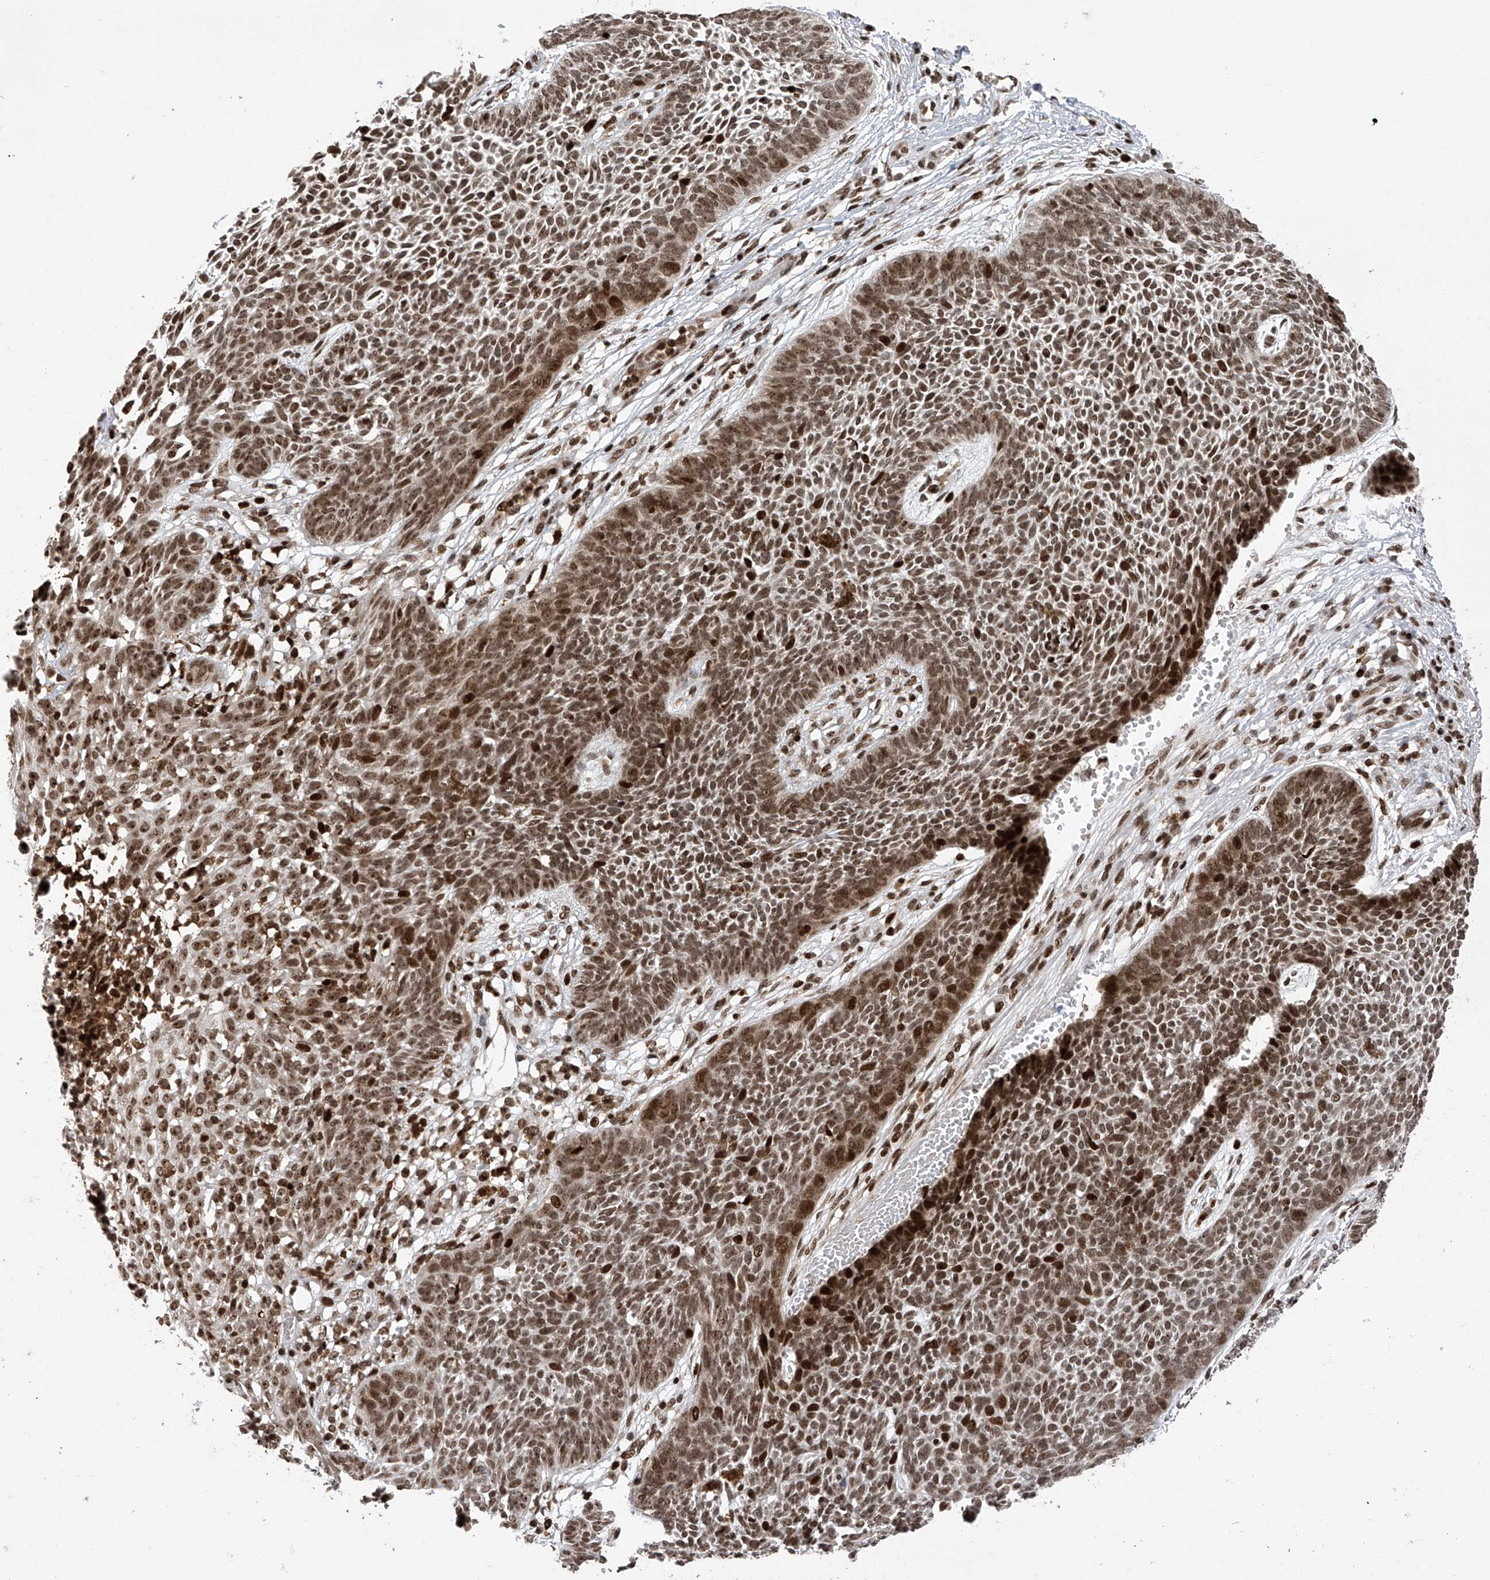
{"staining": {"intensity": "moderate", "quantity": ">75%", "location": "nuclear"}, "tissue": "skin cancer", "cell_type": "Tumor cells", "image_type": "cancer", "snomed": [{"axis": "morphology", "description": "Basal cell carcinoma"}, {"axis": "topography", "description": "Skin"}], "caption": "Immunohistochemical staining of human skin cancer (basal cell carcinoma) displays medium levels of moderate nuclear protein expression in about >75% of tumor cells.", "gene": "PAK1IP1", "patient": {"sex": "female", "age": 84}}